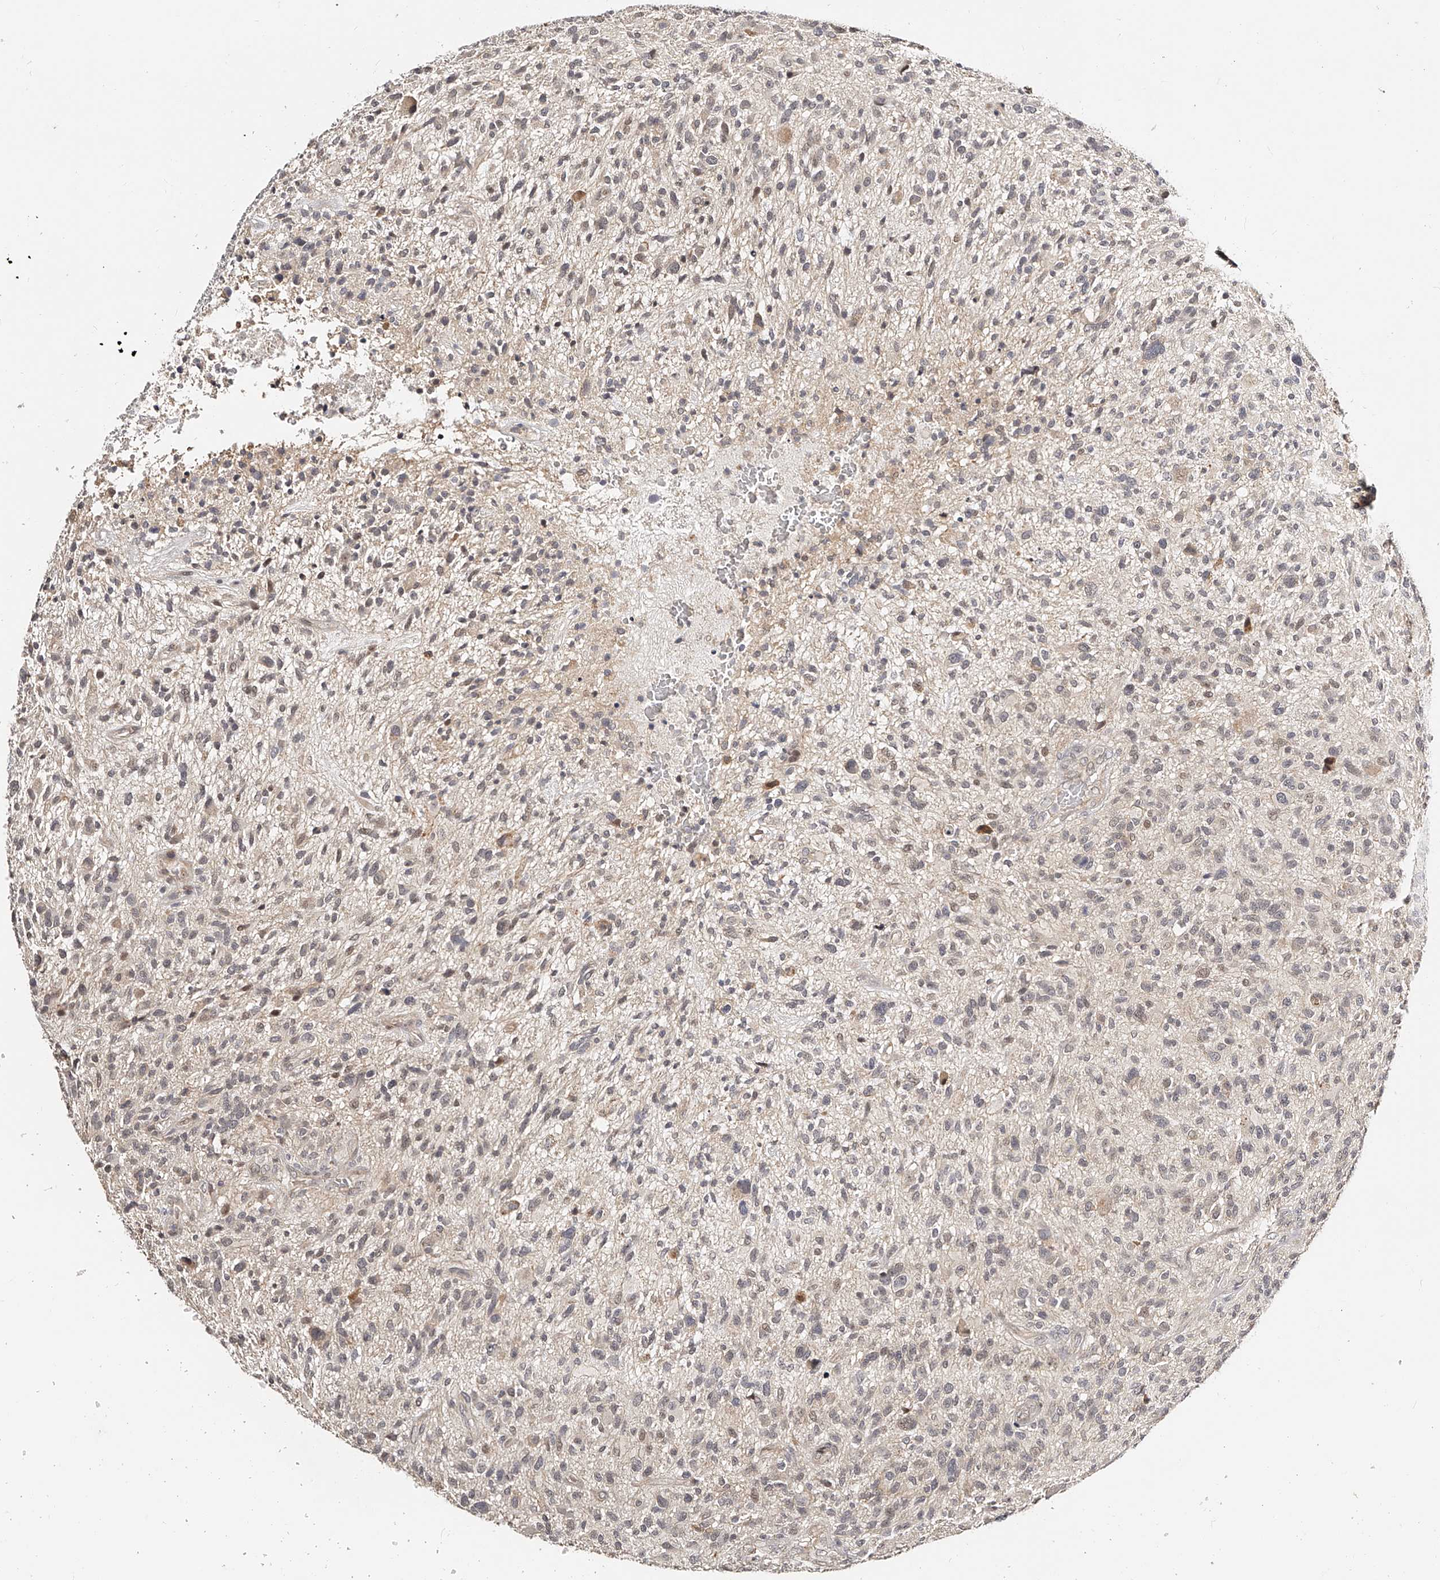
{"staining": {"intensity": "negative", "quantity": "none", "location": "none"}, "tissue": "glioma", "cell_type": "Tumor cells", "image_type": "cancer", "snomed": [{"axis": "morphology", "description": "Glioma, malignant, High grade"}, {"axis": "topography", "description": "Brain"}], "caption": "Human malignant glioma (high-grade) stained for a protein using immunohistochemistry (IHC) exhibits no positivity in tumor cells.", "gene": "ZNF789", "patient": {"sex": "male", "age": 47}}